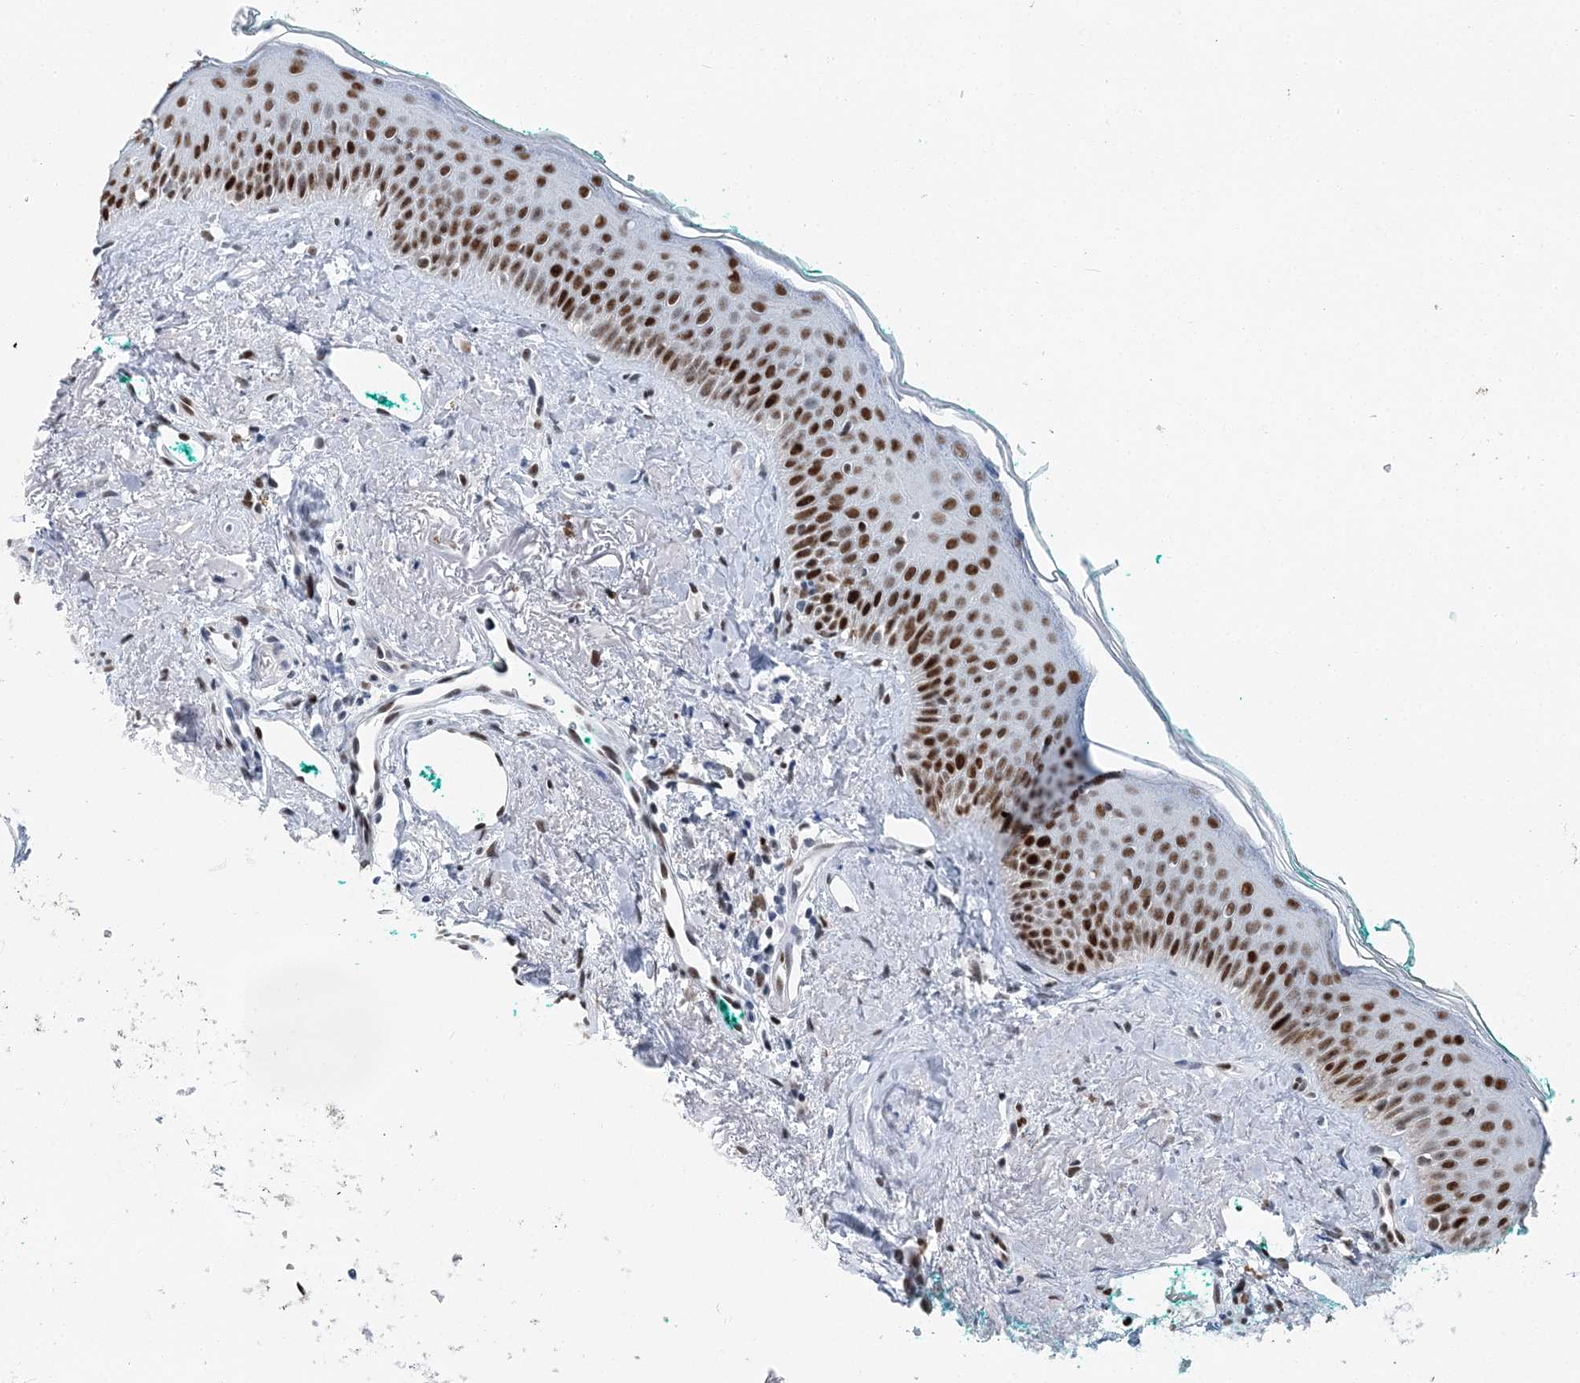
{"staining": {"intensity": "strong", "quantity": ">75%", "location": "nuclear"}, "tissue": "oral mucosa", "cell_type": "Squamous epithelial cells", "image_type": "normal", "snomed": [{"axis": "morphology", "description": "Normal tissue, NOS"}, {"axis": "topography", "description": "Oral tissue"}], "caption": "Immunohistochemical staining of benign oral mucosa reveals high levels of strong nuclear expression in about >75% of squamous epithelial cells.", "gene": "HAT1", "patient": {"sex": "female", "age": 70}}